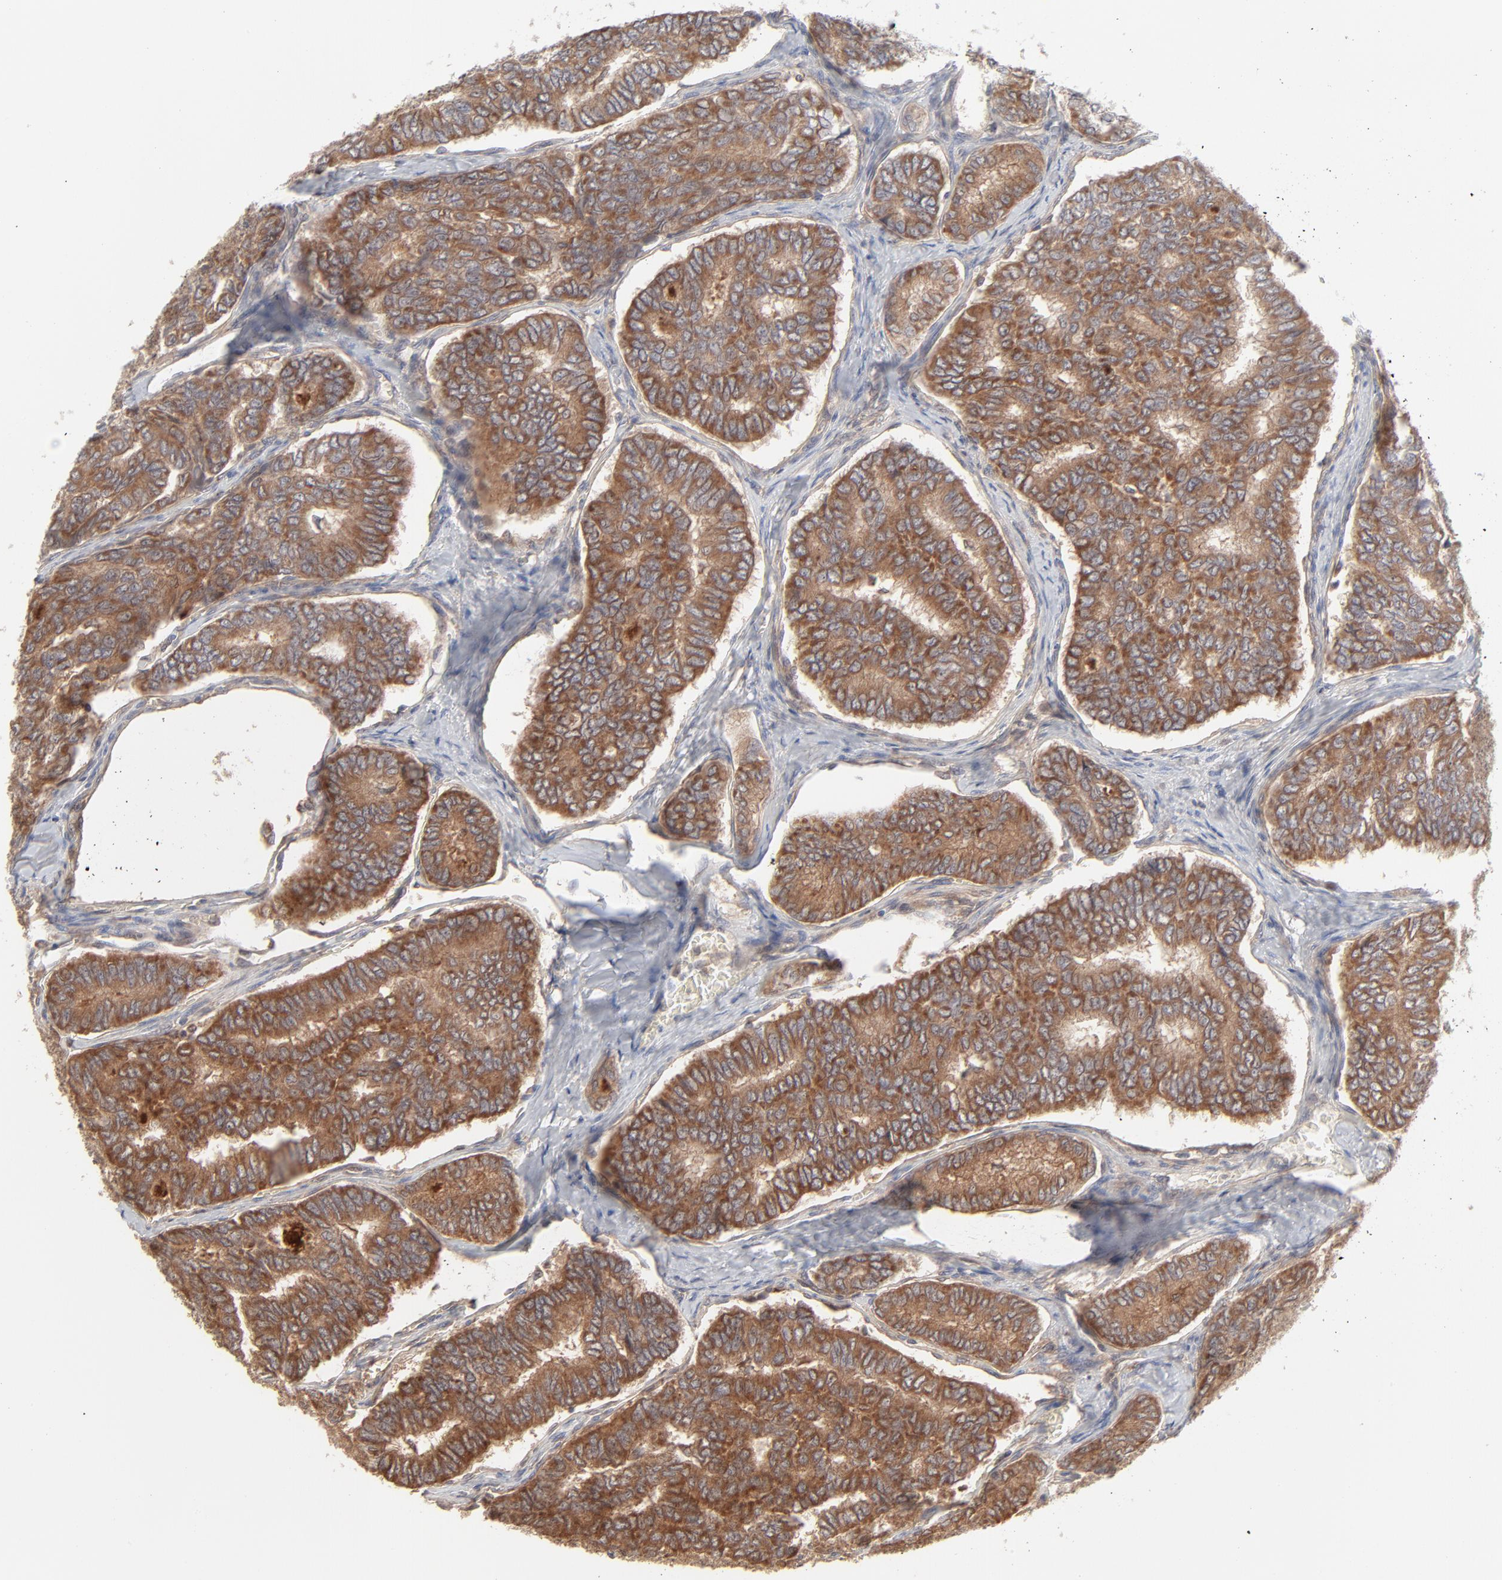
{"staining": {"intensity": "moderate", "quantity": ">75%", "location": "cytoplasmic/membranous"}, "tissue": "thyroid cancer", "cell_type": "Tumor cells", "image_type": "cancer", "snomed": [{"axis": "morphology", "description": "Papillary adenocarcinoma, NOS"}, {"axis": "topography", "description": "Thyroid gland"}], "caption": "A micrograph of thyroid papillary adenocarcinoma stained for a protein reveals moderate cytoplasmic/membranous brown staining in tumor cells.", "gene": "RAB5C", "patient": {"sex": "female", "age": 35}}